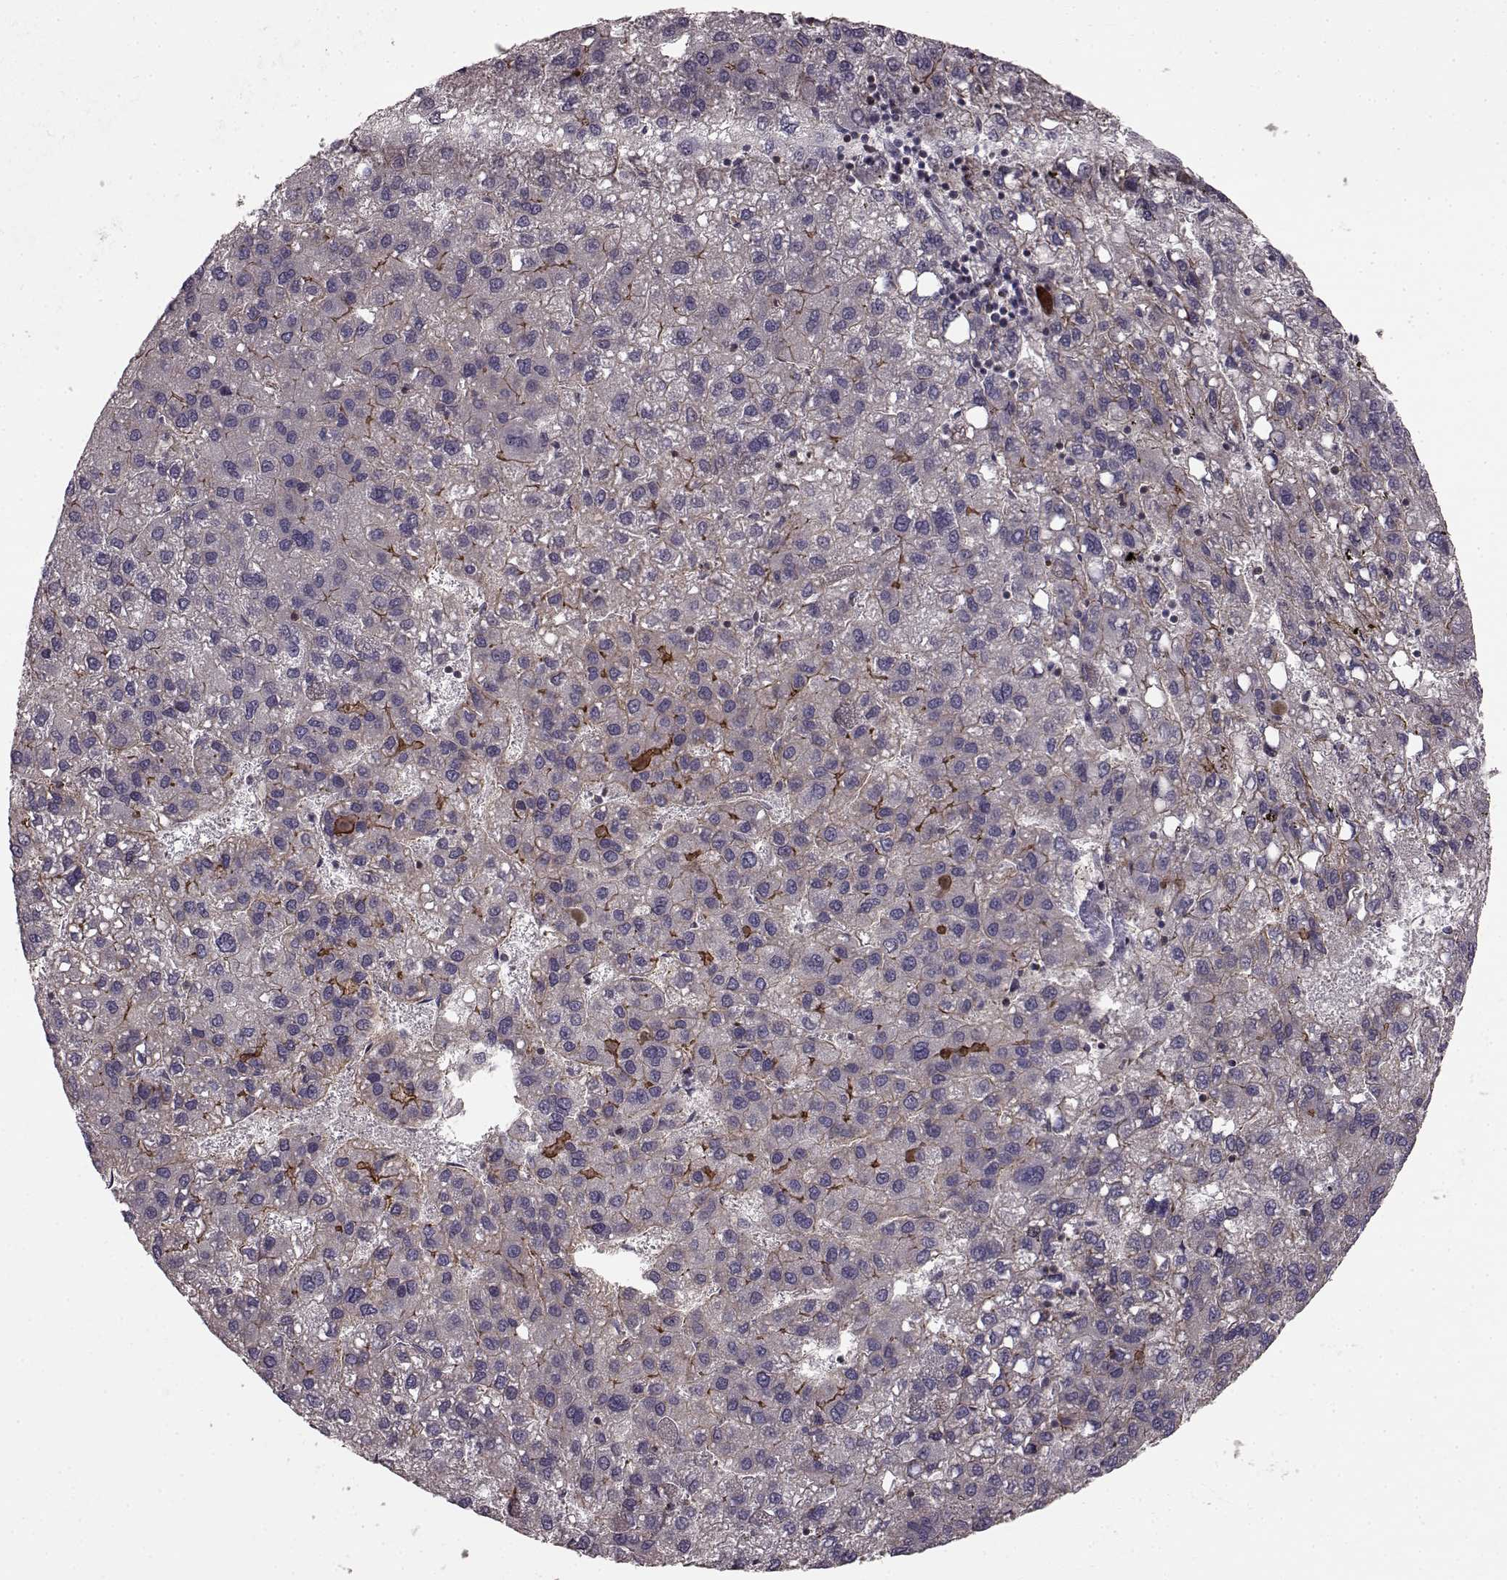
{"staining": {"intensity": "moderate", "quantity": "<25%", "location": "cytoplasmic/membranous"}, "tissue": "liver cancer", "cell_type": "Tumor cells", "image_type": "cancer", "snomed": [{"axis": "morphology", "description": "Carcinoma, Hepatocellular, NOS"}, {"axis": "topography", "description": "Liver"}], "caption": "This micrograph displays liver hepatocellular carcinoma stained with IHC to label a protein in brown. The cytoplasmic/membranous of tumor cells show moderate positivity for the protein. Nuclei are counter-stained blue.", "gene": "SLC22A18", "patient": {"sex": "female", "age": 82}}